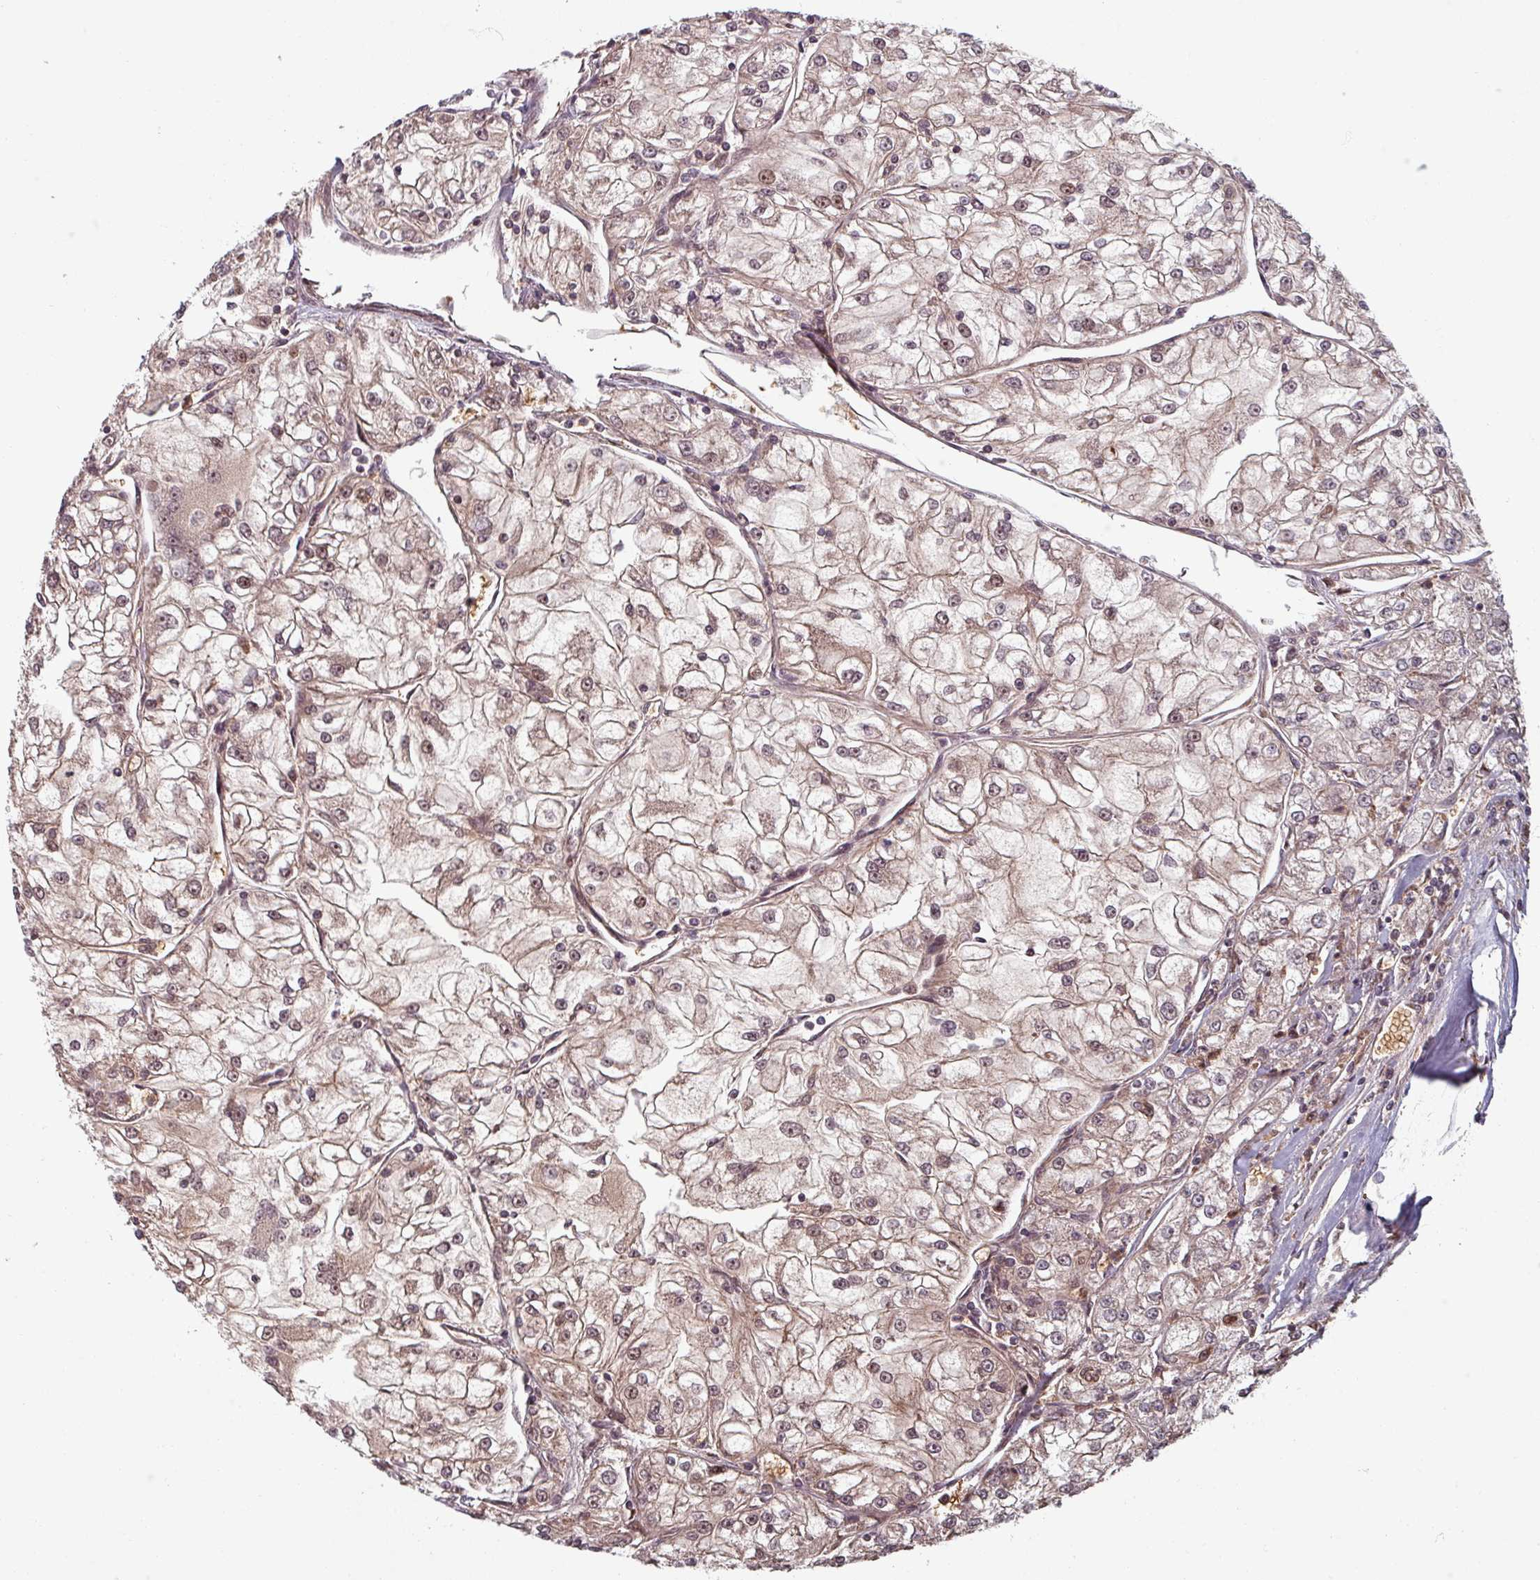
{"staining": {"intensity": "weak", "quantity": ">75%", "location": "cytoplasmic/membranous,nuclear"}, "tissue": "renal cancer", "cell_type": "Tumor cells", "image_type": "cancer", "snomed": [{"axis": "morphology", "description": "Adenocarcinoma, NOS"}, {"axis": "topography", "description": "Kidney"}], "caption": "High-magnification brightfield microscopy of renal adenocarcinoma stained with DAB (brown) and counterstained with hematoxylin (blue). tumor cells exhibit weak cytoplasmic/membranous and nuclear staining is seen in about>75% of cells. (DAB IHC with brightfield microscopy, high magnification).", "gene": "EID1", "patient": {"sex": "female", "age": 72}}